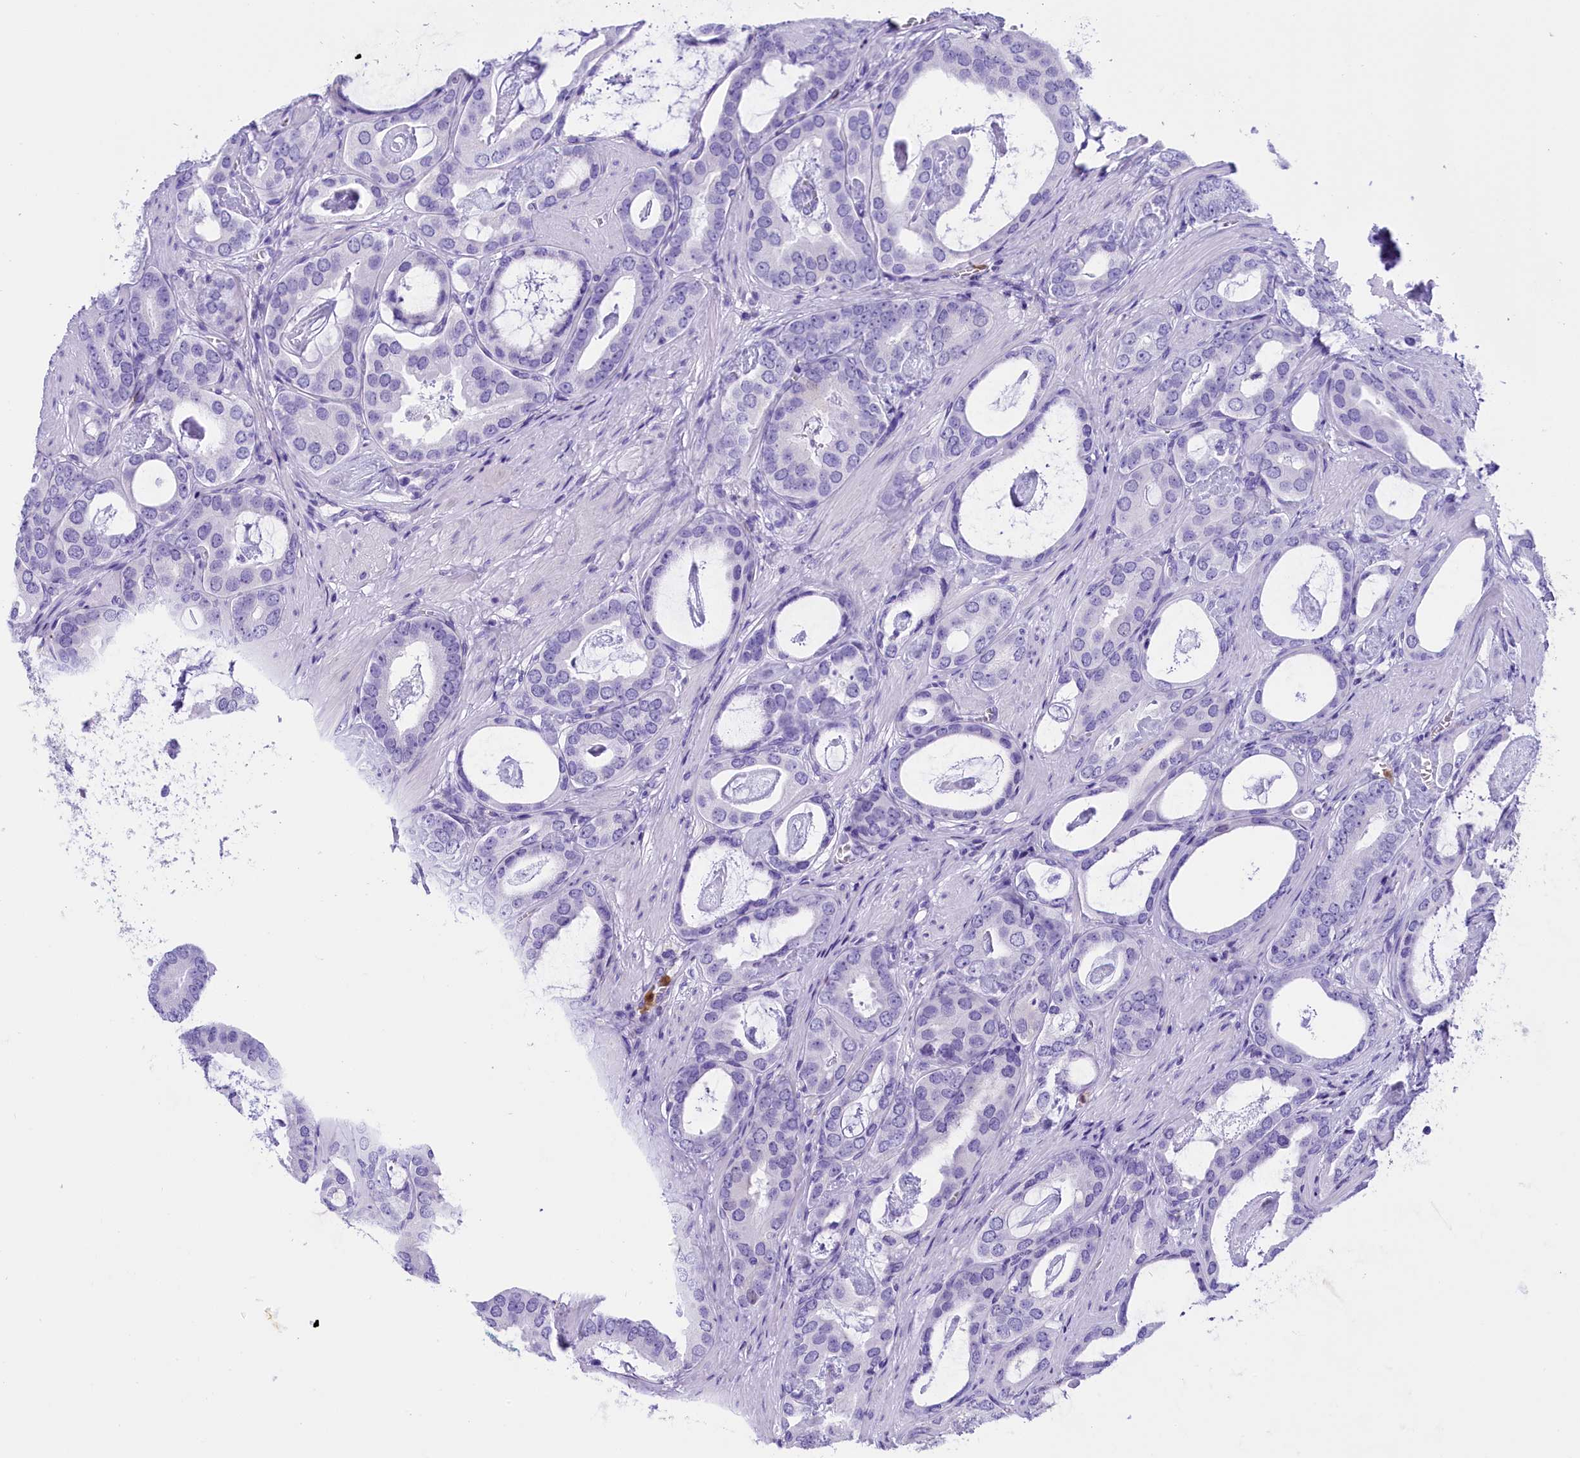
{"staining": {"intensity": "negative", "quantity": "none", "location": "none"}, "tissue": "prostate cancer", "cell_type": "Tumor cells", "image_type": "cancer", "snomed": [{"axis": "morphology", "description": "Adenocarcinoma, Low grade"}, {"axis": "topography", "description": "Prostate"}], "caption": "IHC of human prostate cancer (adenocarcinoma (low-grade)) reveals no positivity in tumor cells.", "gene": "CLC", "patient": {"sex": "male", "age": 71}}